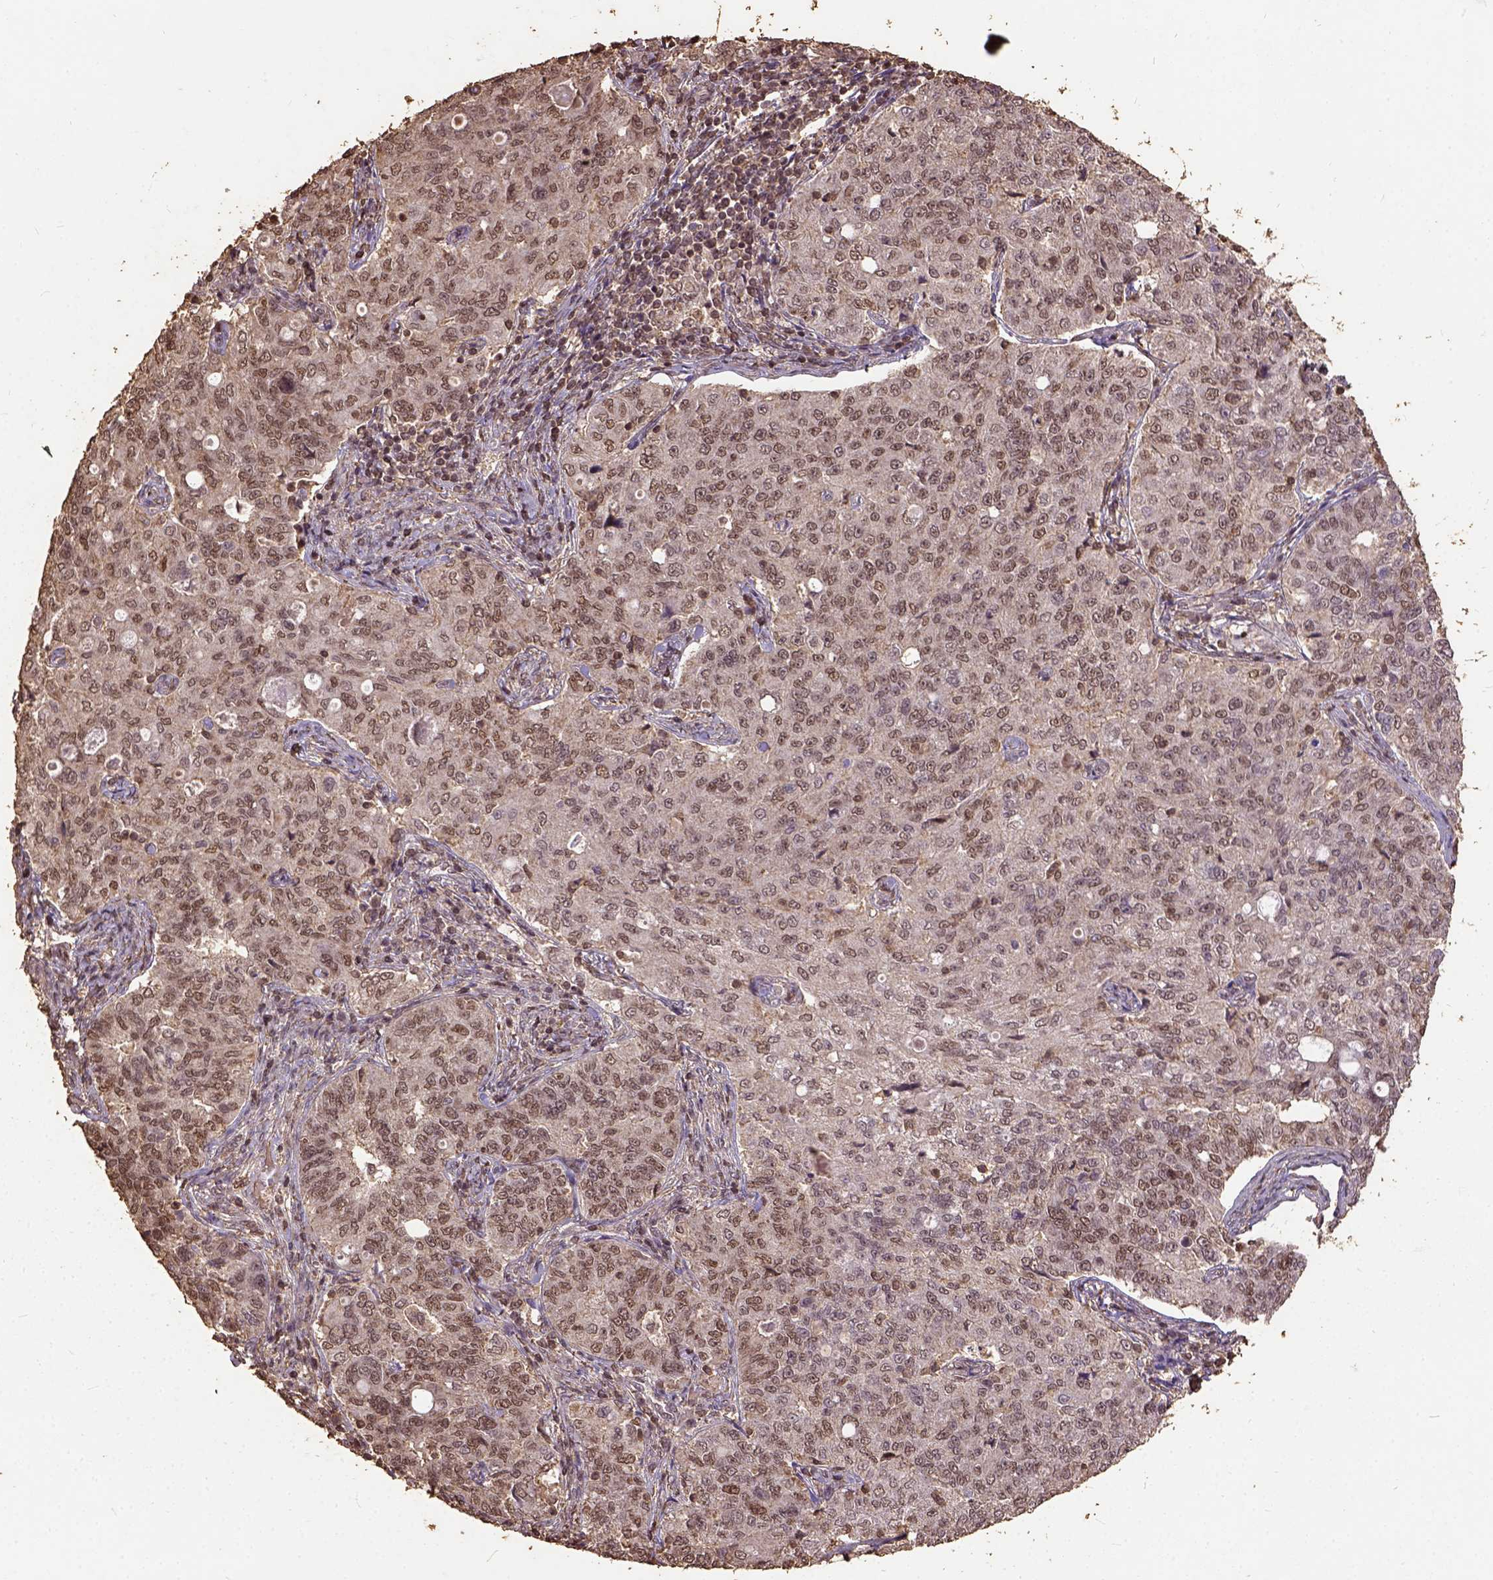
{"staining": {"intensity": "weak", "quantity": ">75%", "location": "nuclear"}, "tissue": "endometrial cancer", "cell_type": "Tumor cells", "image_type": "cancer", "snomed": [{"axis": "morphology", "description": "Adenocarcinoma, NOS"}, {"axis": "topography", "description": "Endometrium"}], "caption": "The image shows a brown stain indicating the presence of a protein in the nuclear of tumor cells in adenocarcinoma (endometrial). The protein of interest is shown in brown color, while the nuclei are stained blue.", "gene": "NACC1", "patient": {"sex": "female", "age": 43}}